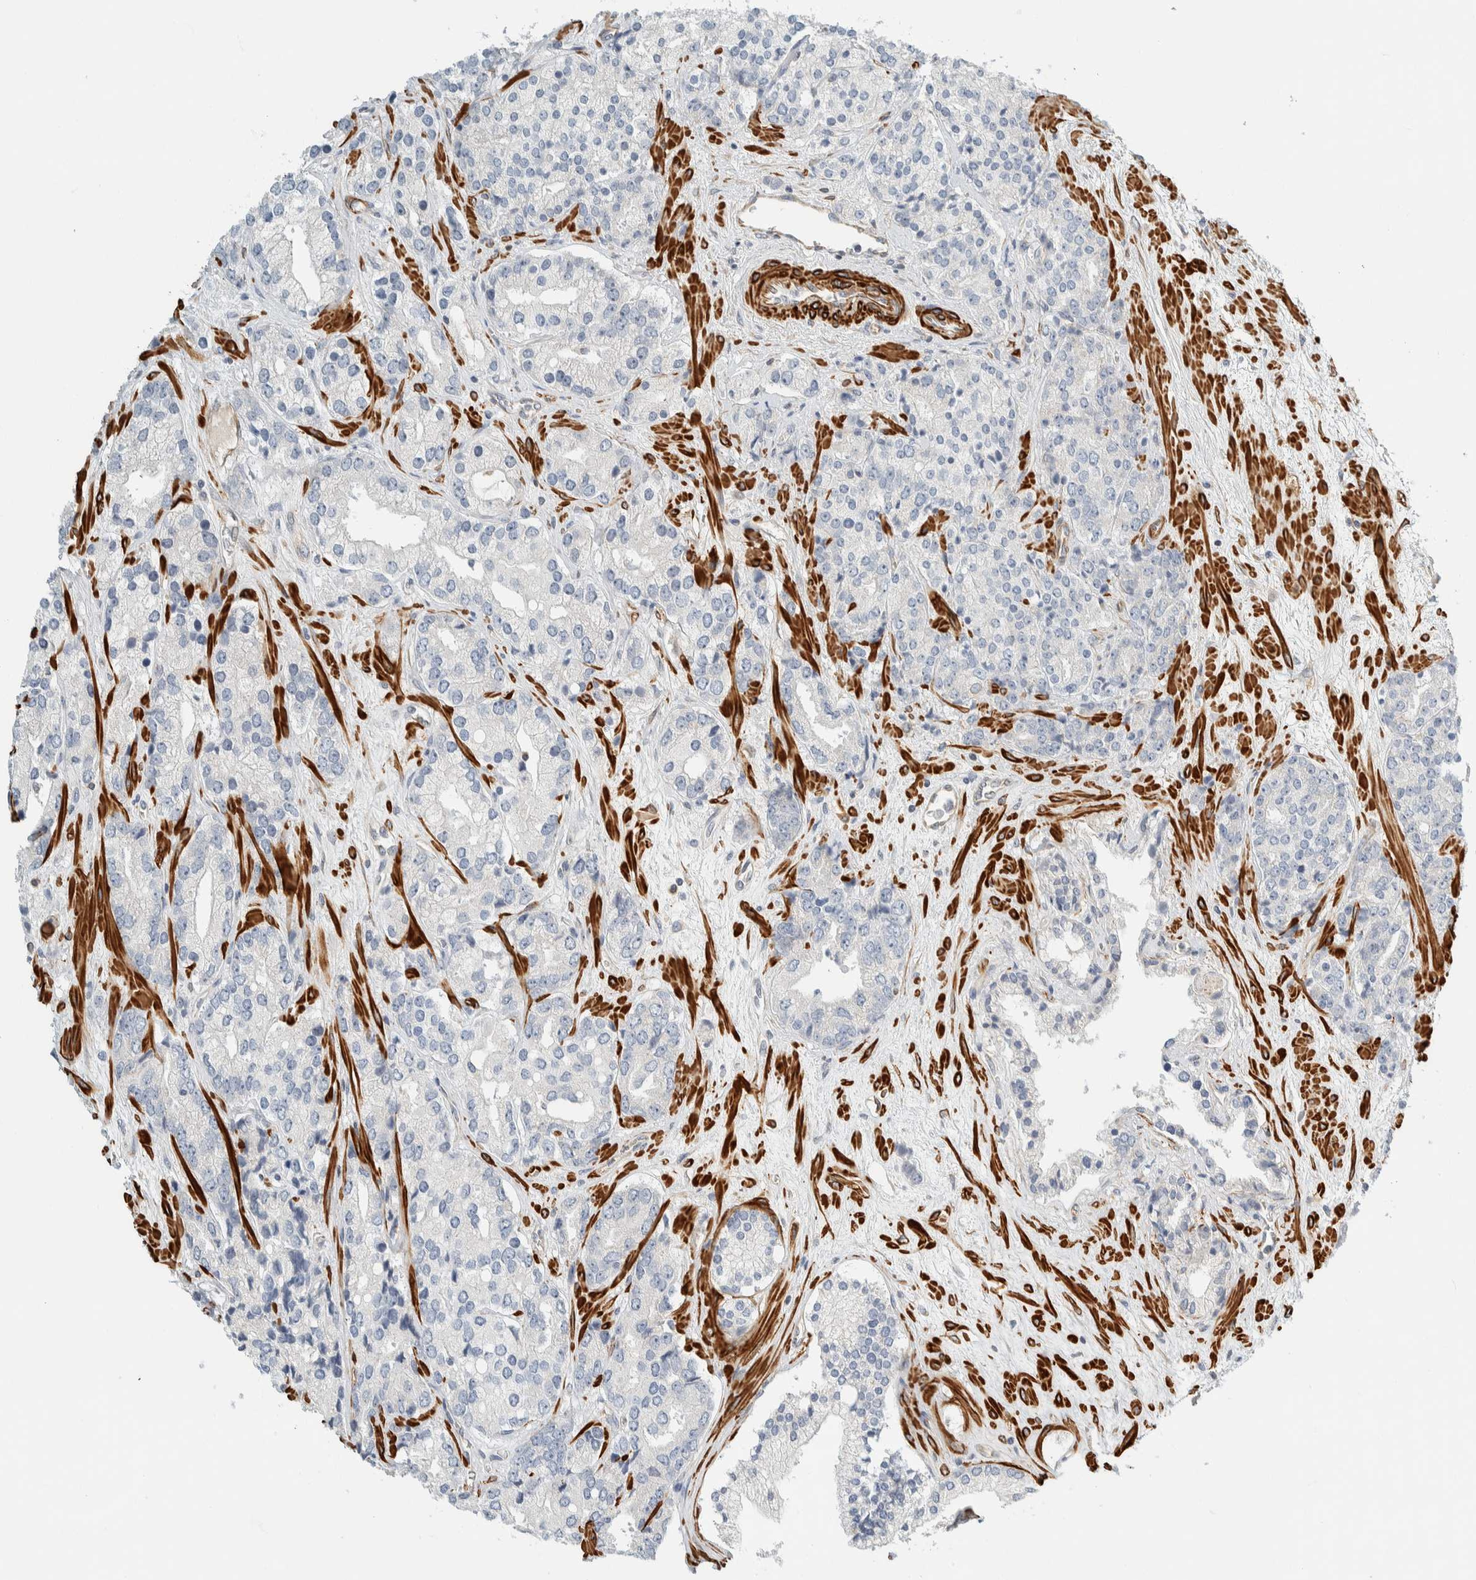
{"staining": {"intensity": "negative", "quantity": "none", "location": "none"}, "tissue": "prostate cancer", "cell_type": "Tumor cells", "image_type": "cancer", "snomed": [{"axis": "morphology", "description": "Adenocarcinoma, High grade"}, {"axis": "topography", "description": "Prostate"}], "caption": "Adenocarcinoma (high-grade) (prostate) was stained to show a protein in brown. There is no significant positivity in tumor cells. (DAB (3,3'-diaminobenzidine) immunohistochemistry (IHC) with hematoxylin counter stain).", "gene": "CDR2", "patient": {"sex": "male", "age": 71}}